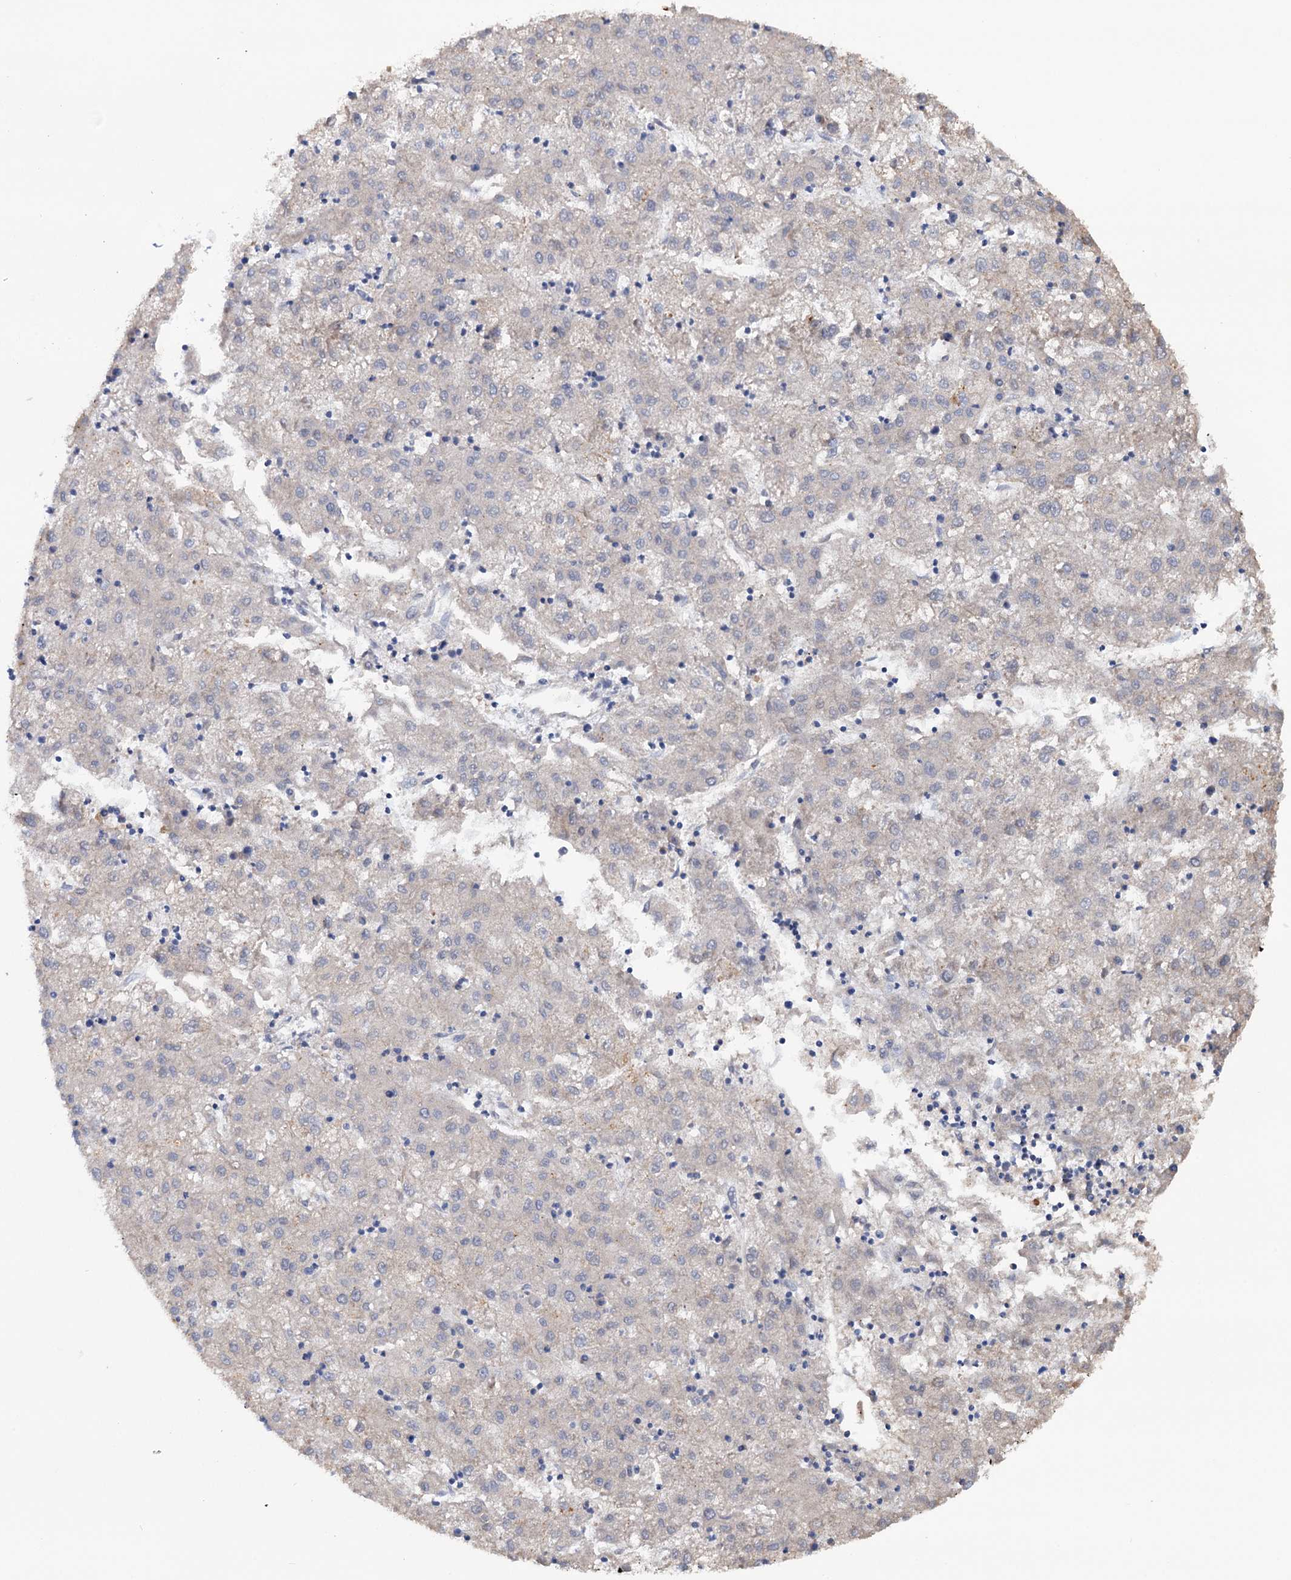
{"staining": {"intensity": "negative", "quantity": "none", "location": "none"}, "tissue": "liver cancer", "cell_type": "Tumor cells", "image_type": "cancer", "snomed": [{"axis": "morphology", "description": "Carcinoma, Hepatocellular, NOS"}, {"axis": "topography", "description": "Liver"}], "caption": "Hepatocellular carcinoma (liver) was stained to show a protein in brown. There is no significant staining in tumor cells.", "gene": "IL17RD", "patient": {"sex": "male", "age": 72}}